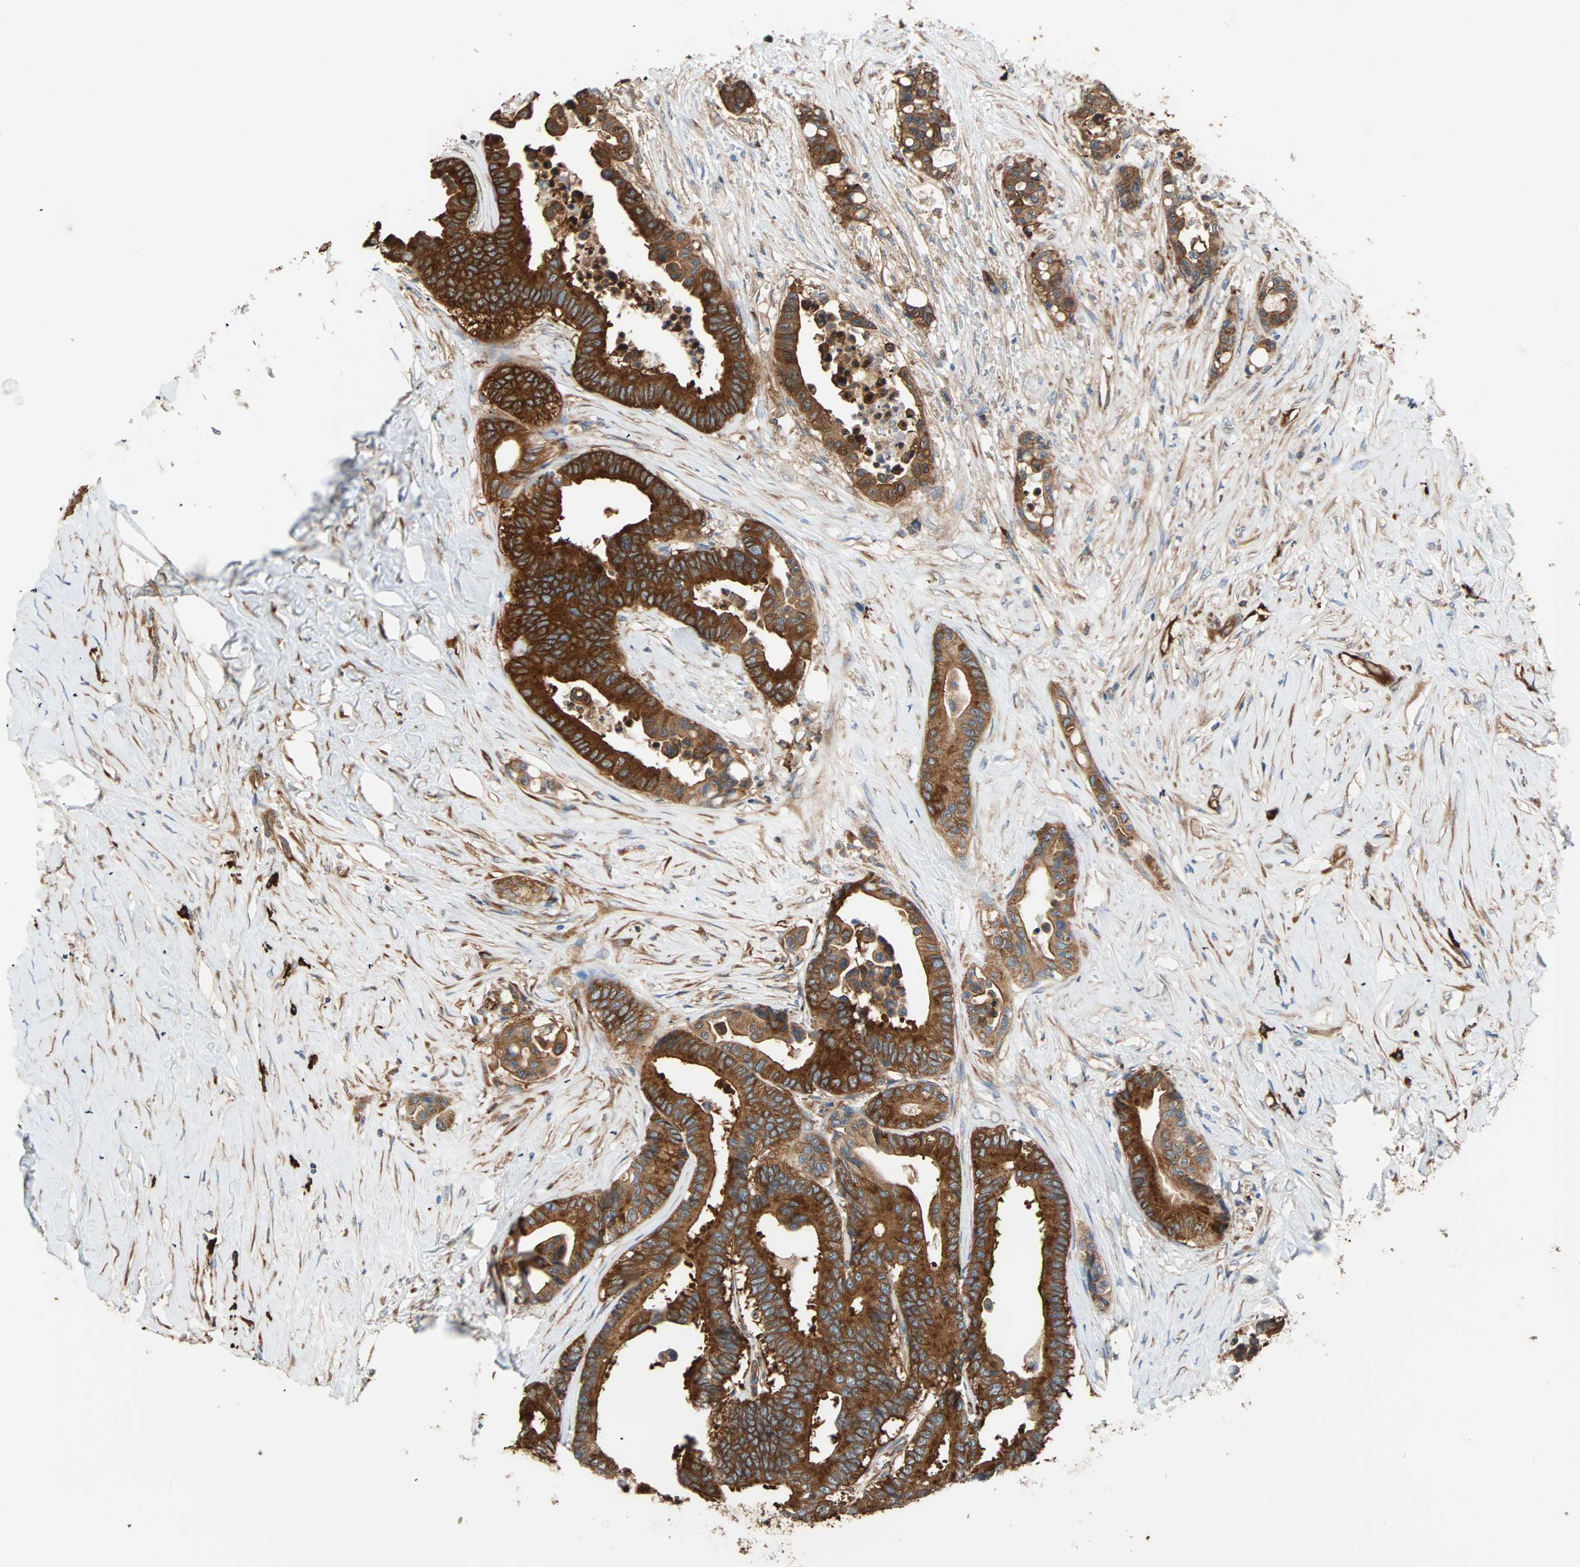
{"staining": {"intensity": "strong", "quantity": ">75%", "location": "cytoplasmic/membranous"}, "tissue": "colorectal cancer", "cell_type": "Tumor cells", "image_type": "cancer", "snomed": [{"axis": "morphology", "description": "Normal tissue, NOS"}, {"axis": "morphology", "description": "Adenocarcinoma, NOS"}, {"axis": "topography", "description": "Colon"}], "caption": "Protein expression by immunohistochemistry (IHC) demonstrates strong cytoplasmic/membranous staining in about >75% of tumor cells in colorectal adenocarcinoma.", "gene": "EEF2", "patient": {"sex": "male", "age": 82}}